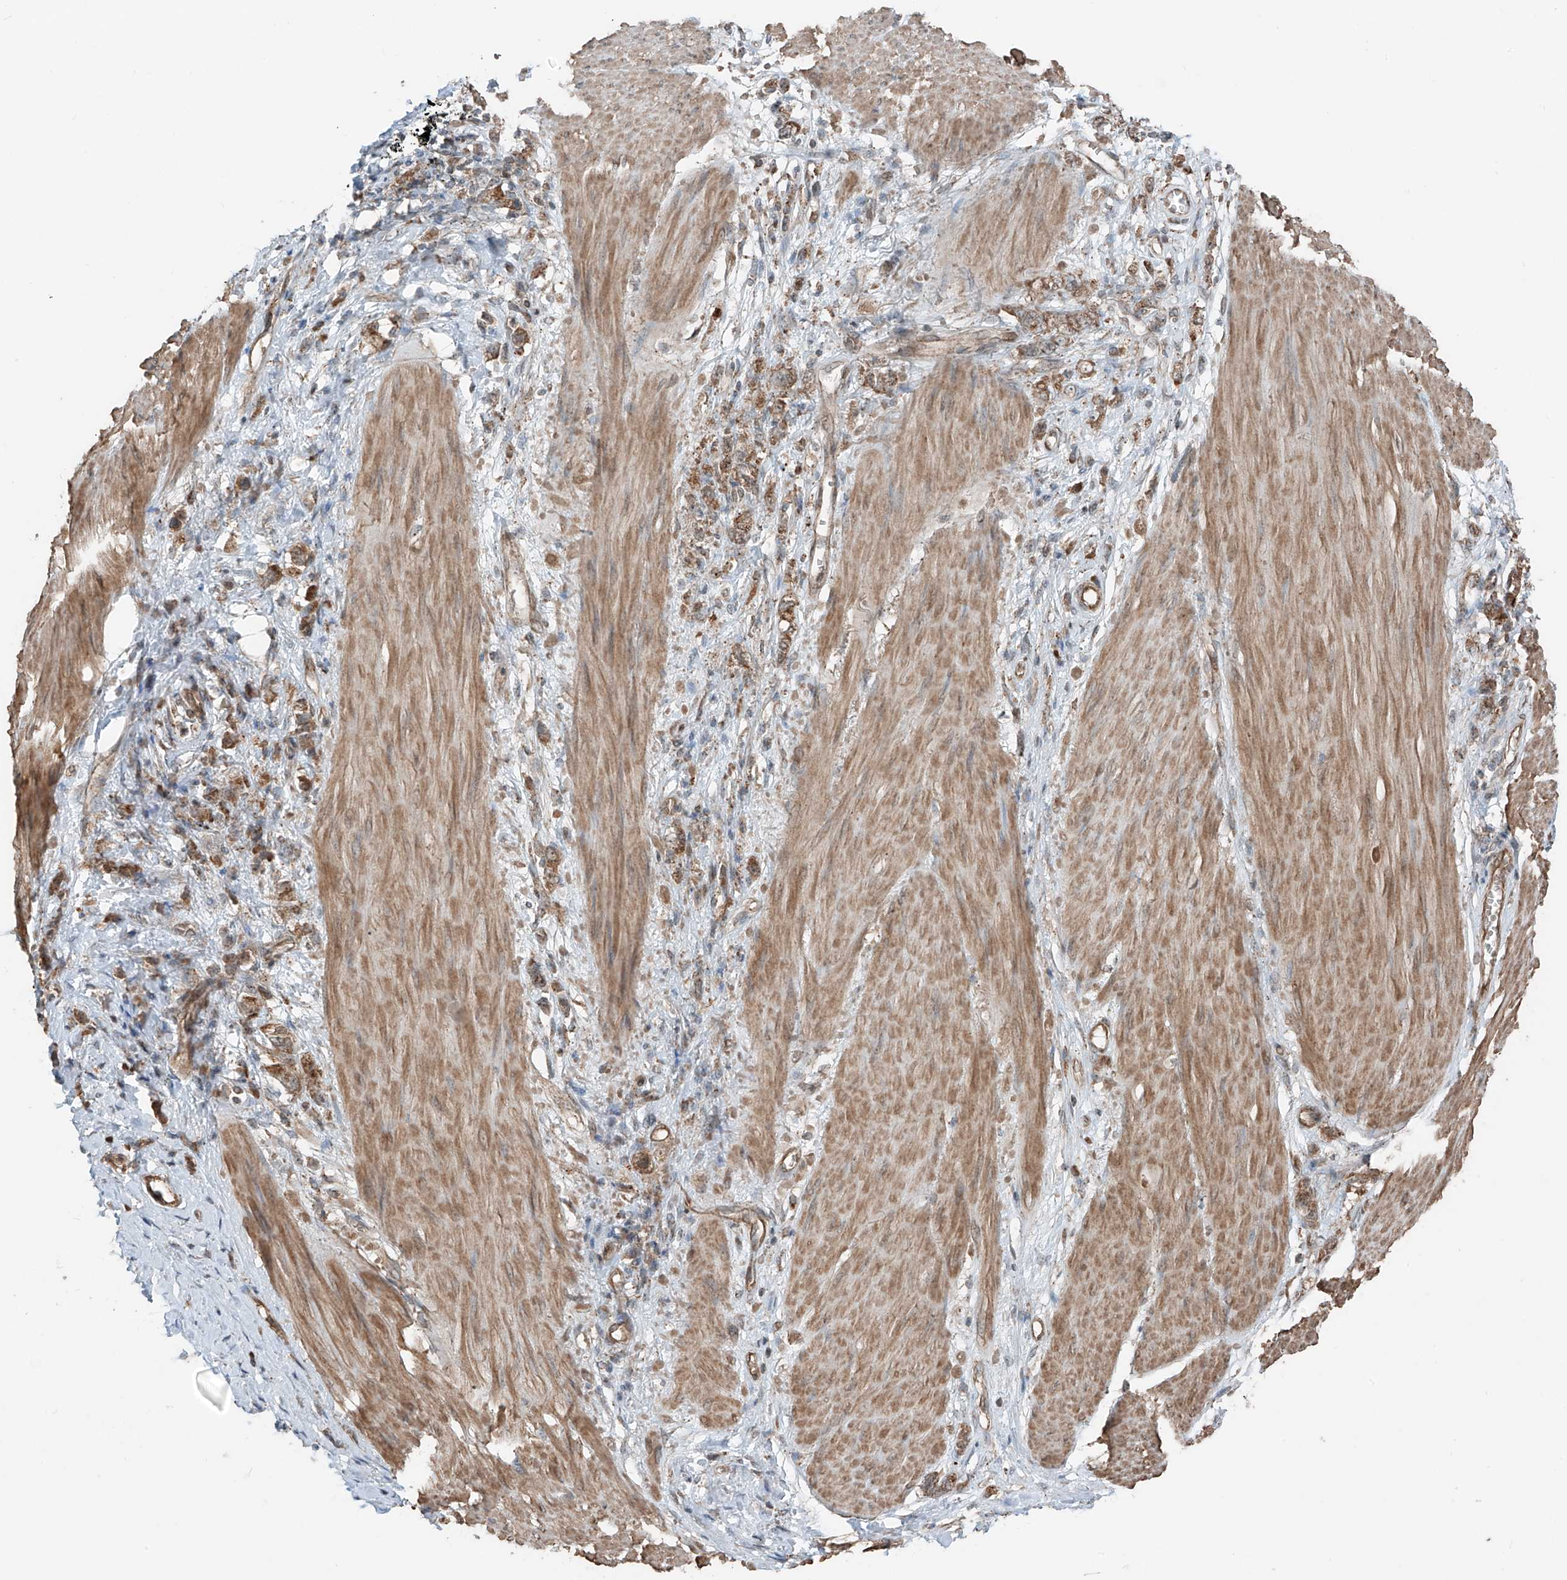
{"staining": {"intensity": "moderate", "quantity": ">75%", "location": "cytoplasmic/membranous"}, "tissue": "stomach cancer", "cell_type": "Tumor cells", "image_type": "cancer", "snomed": [{"axis": "morphology", "description": "Adenocarcinoma, NOS"}, {"axis": "topography", "description": "Stomach"}], "caption": "This histopathology image shows IHC staining of human stomach cancer (adenocarcinoma), with medium moderate cytoplasmic/membranous positivity in about >75% of tumor cells.", "gene": "CEP162", "patient": {"sex": "female", "age": 76}}